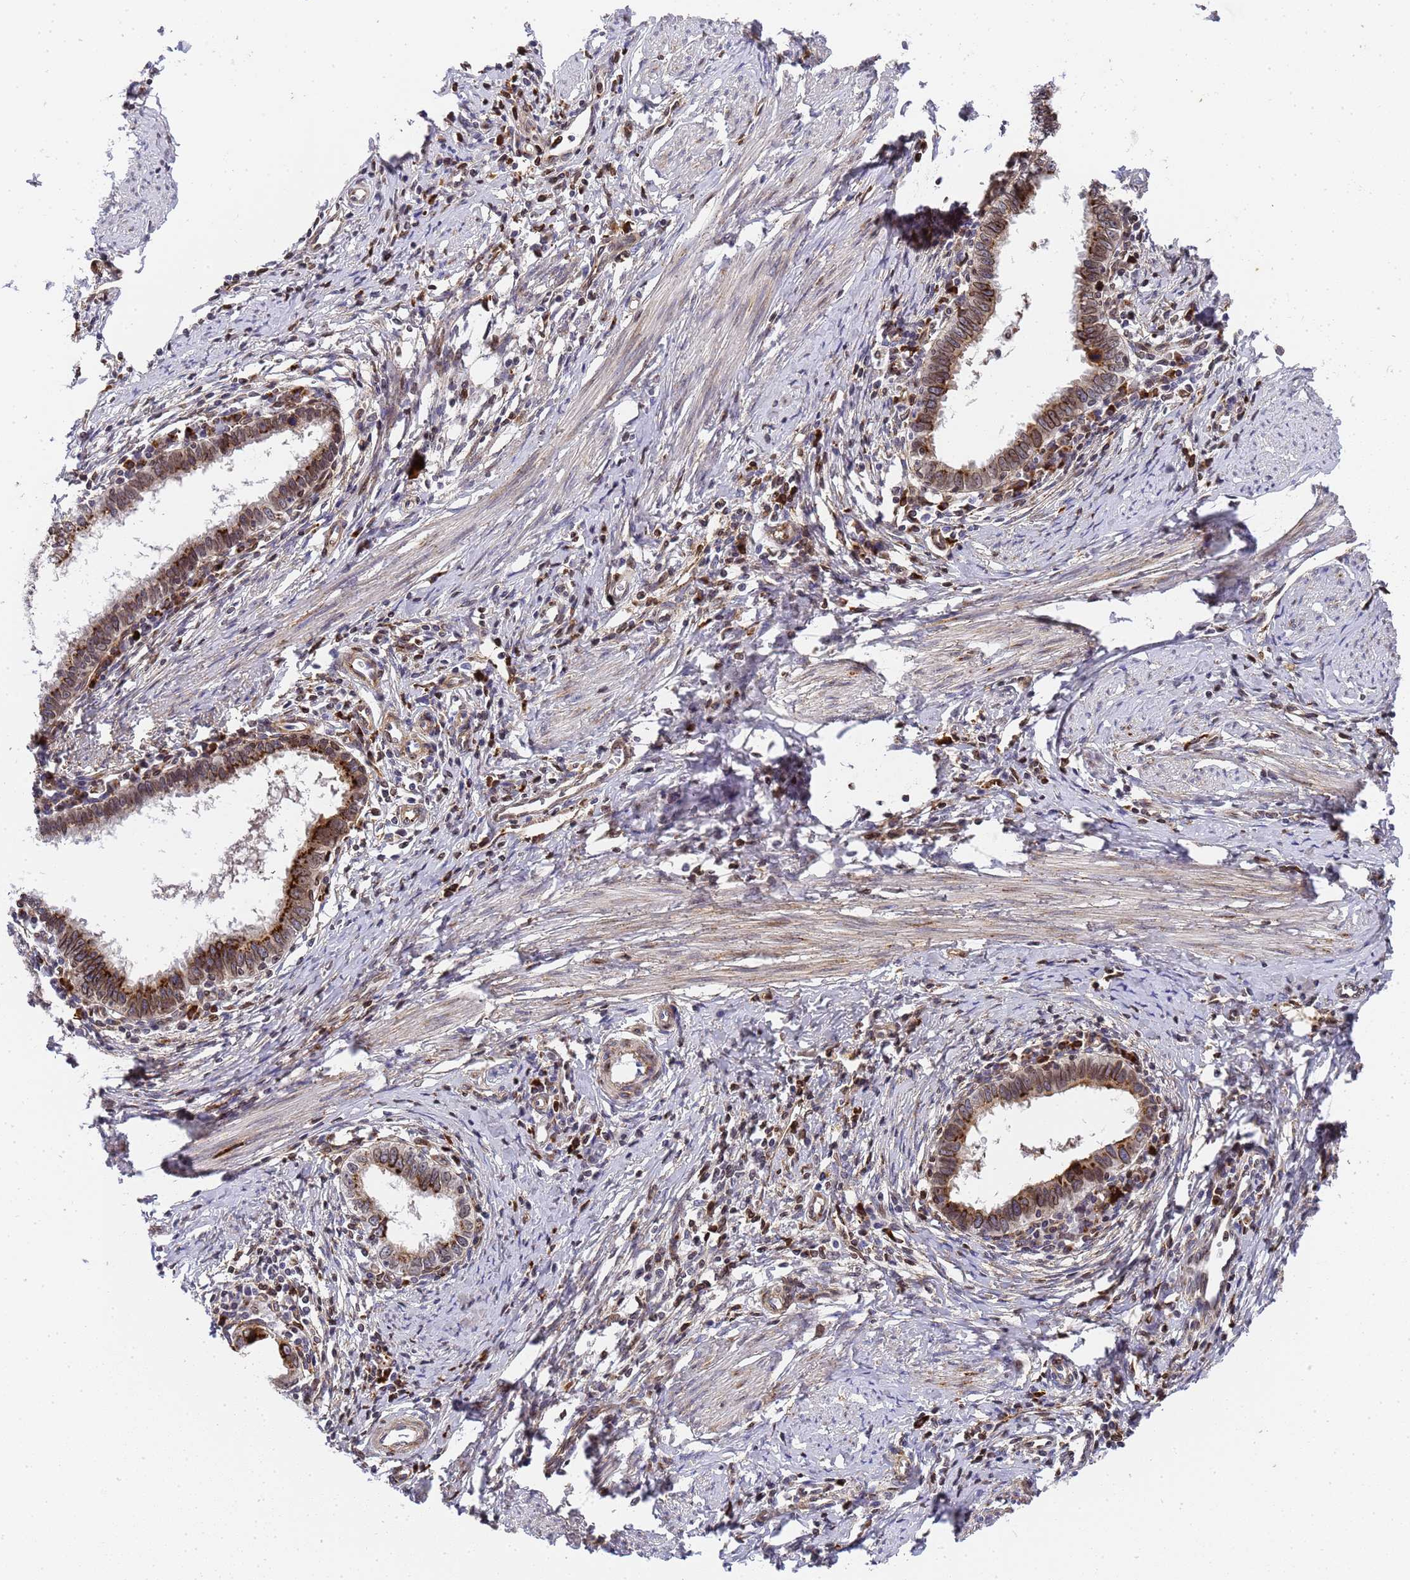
{"staining": {"intensity": "strong", "quantity": ">75%", "location": "cytoplasmic/membranous,nuclear"}, "tissue": "cervical cancer", "cell_type": "Tumor cells", "image_type": "cancer", "snomed": [{"axis": "morphology", "description": "Adenocarcinoma, NOS"}, {"axis": "topography", "description": "Cervix"}], "caption": "Tumor cells demonstrate high levels of strong cytoplasmic/membranous and nuclear expression in about >75% of cells in human cervical cancer (adenocarcinoma). (DAB (3,3'-diaminobenzidine) IHC, brown staining for protein, blue staining for nuclei).", "gene": "IGFBP7", "patient": {"sex": "female", "age": 36}}